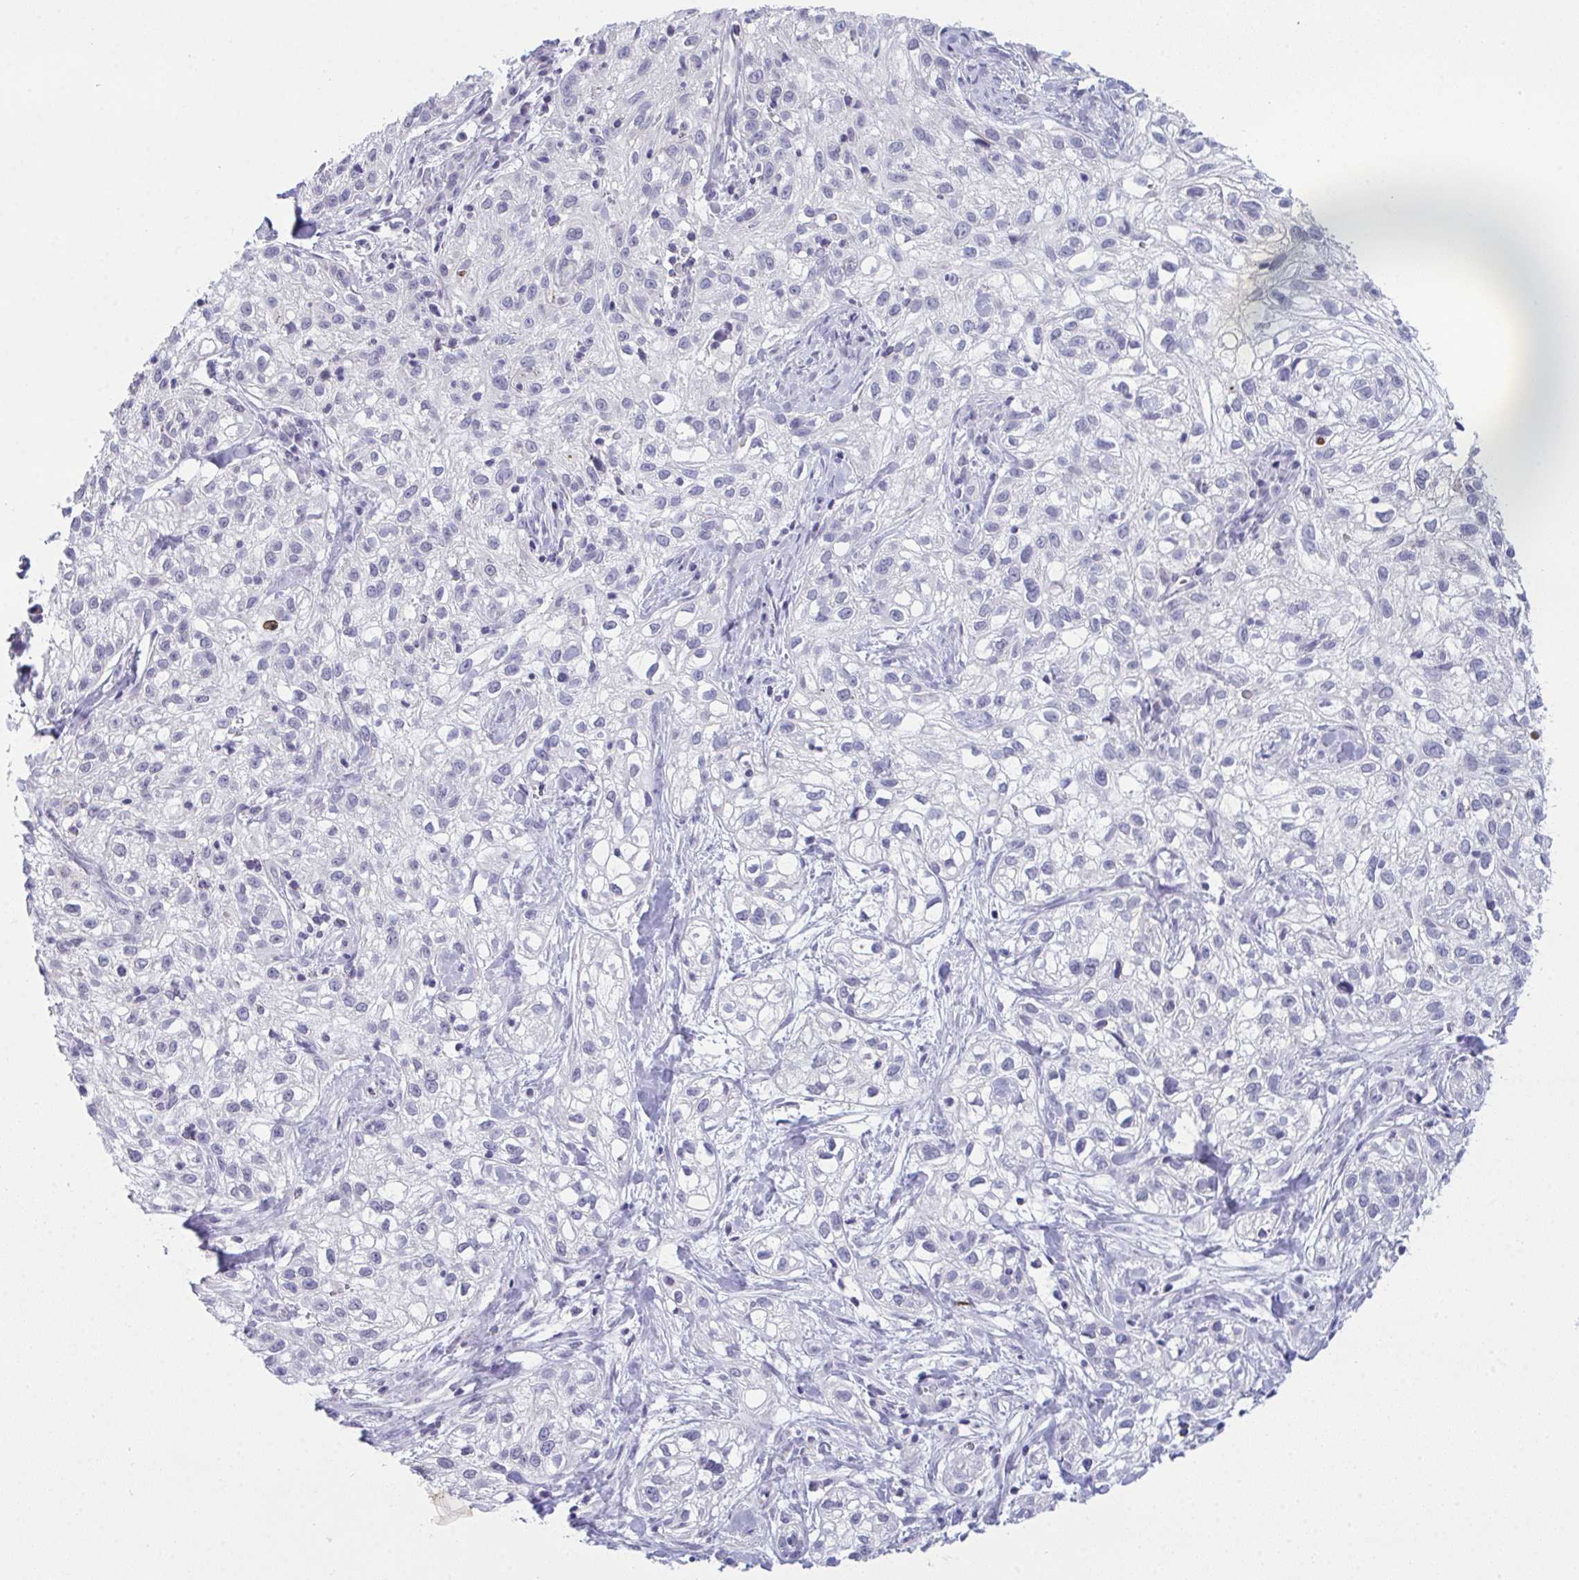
{"staining": {"intensity": "negative", "quantity": "none", "location": "none"}, "tissue": "skin cancer", "cell_type": "Tumor cells", "image_type": "cancer", "snomed": [{"axis": "morphology", "description": "Squamous cell carcinoma, NOS"}, {"axis": "topography", "description": "Skin"}], "caption": "Human squamous cell carcinoma (skin) stained for a protein using immunohistochemistry (IHC) demonstrates no staining in tumor cells.", "gene": "ATP6V0D2", "patient": {"sex": "male", "age": 82}}